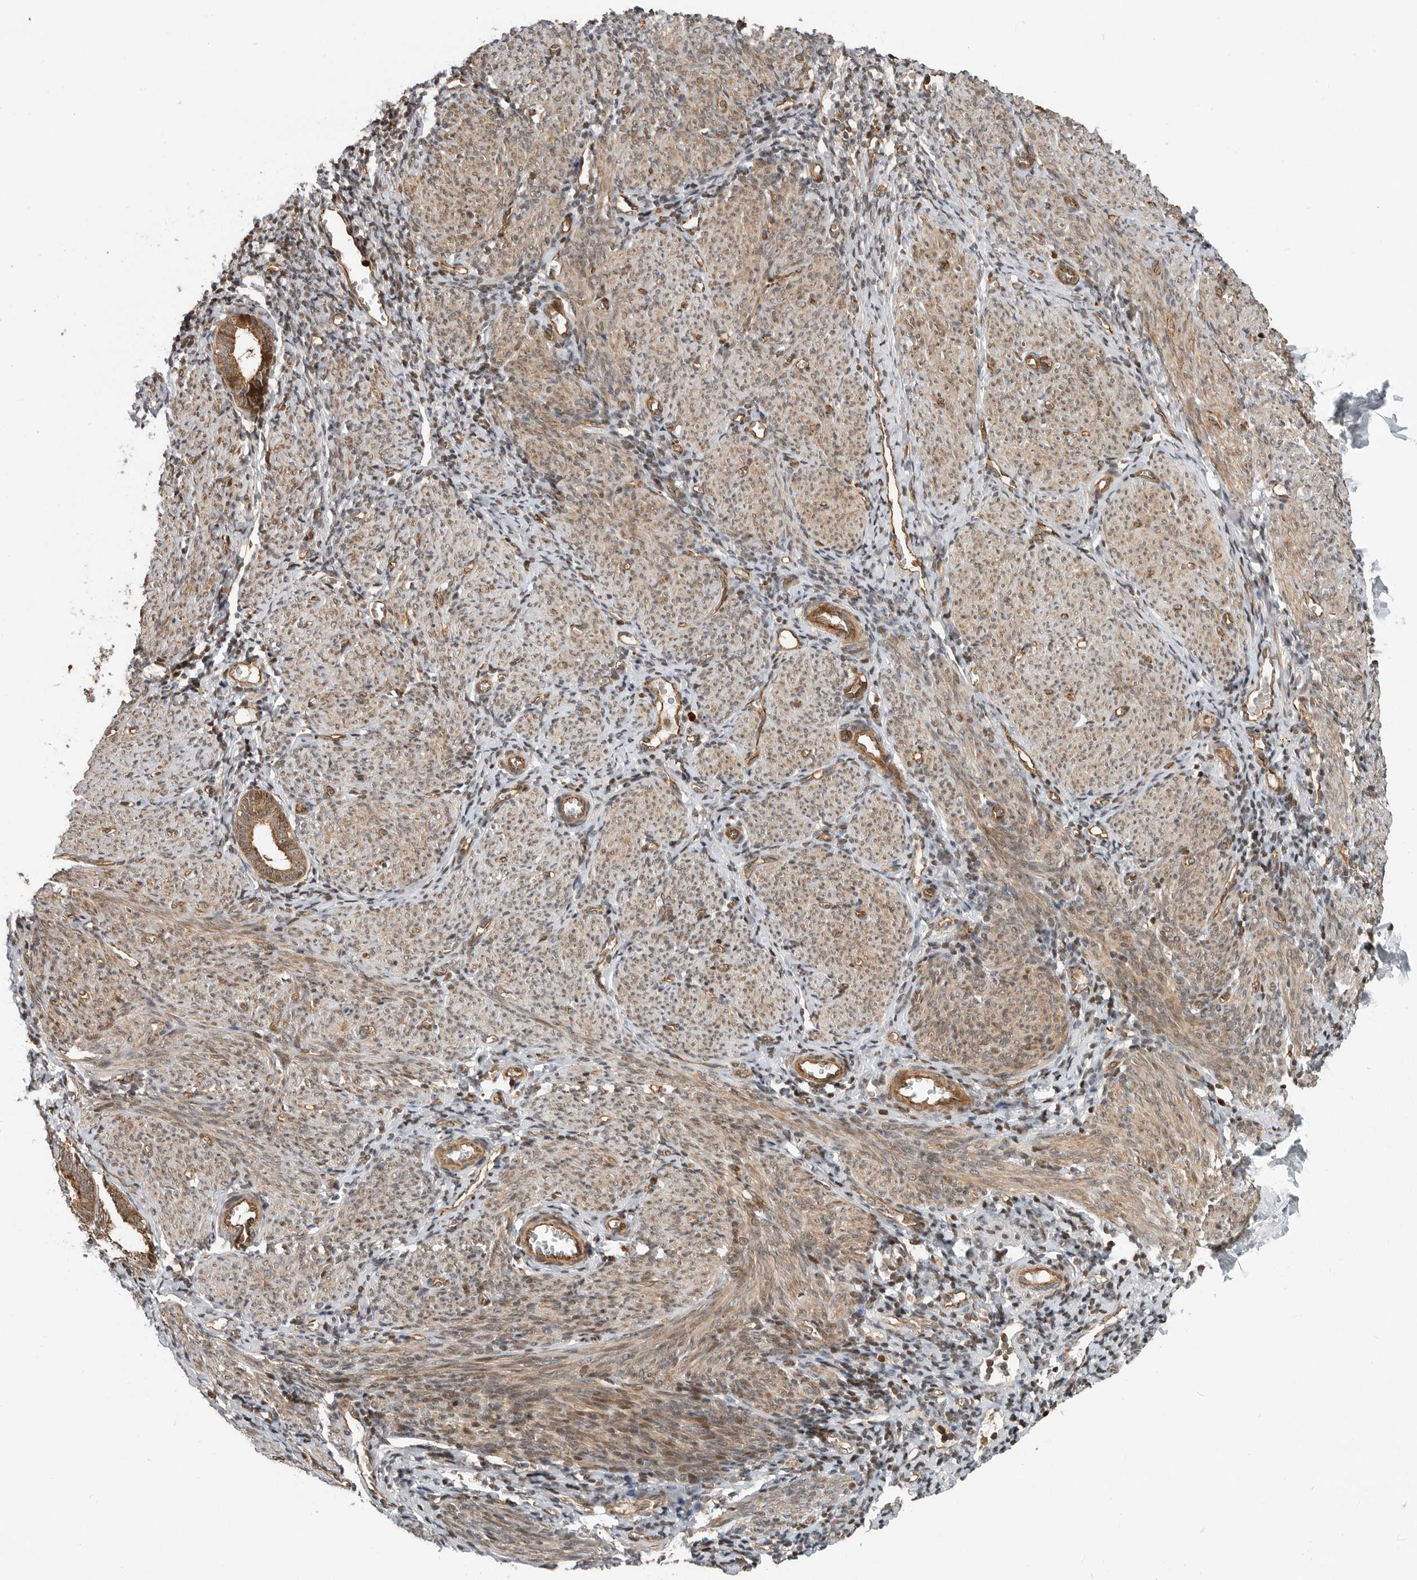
{"staining": {"intensity": "moderate", "quantity": "<25%", "location": "cytoplasmic/membranous,nuclear"}, "tissue": "endometrium", "cell_type": "Cells in endometrial stroma", "image_type": "normal", "snomed": [{"axis": "morphology", "description": "Normal tissue, NOS"}, {"axis": "morphology", "description": "Adenocarcinoma, NOS"}, {"axis": "topography", "description": "Endometrium"}], "caption": "Human endometrium stained with a brown dye shows moderate cytoplasmic/membranous,nuclear positive expression in approximately <25% of cells in endometrial stroma.", "gene": "STRAP", "patient": {"sex": "female", "age": 57}}